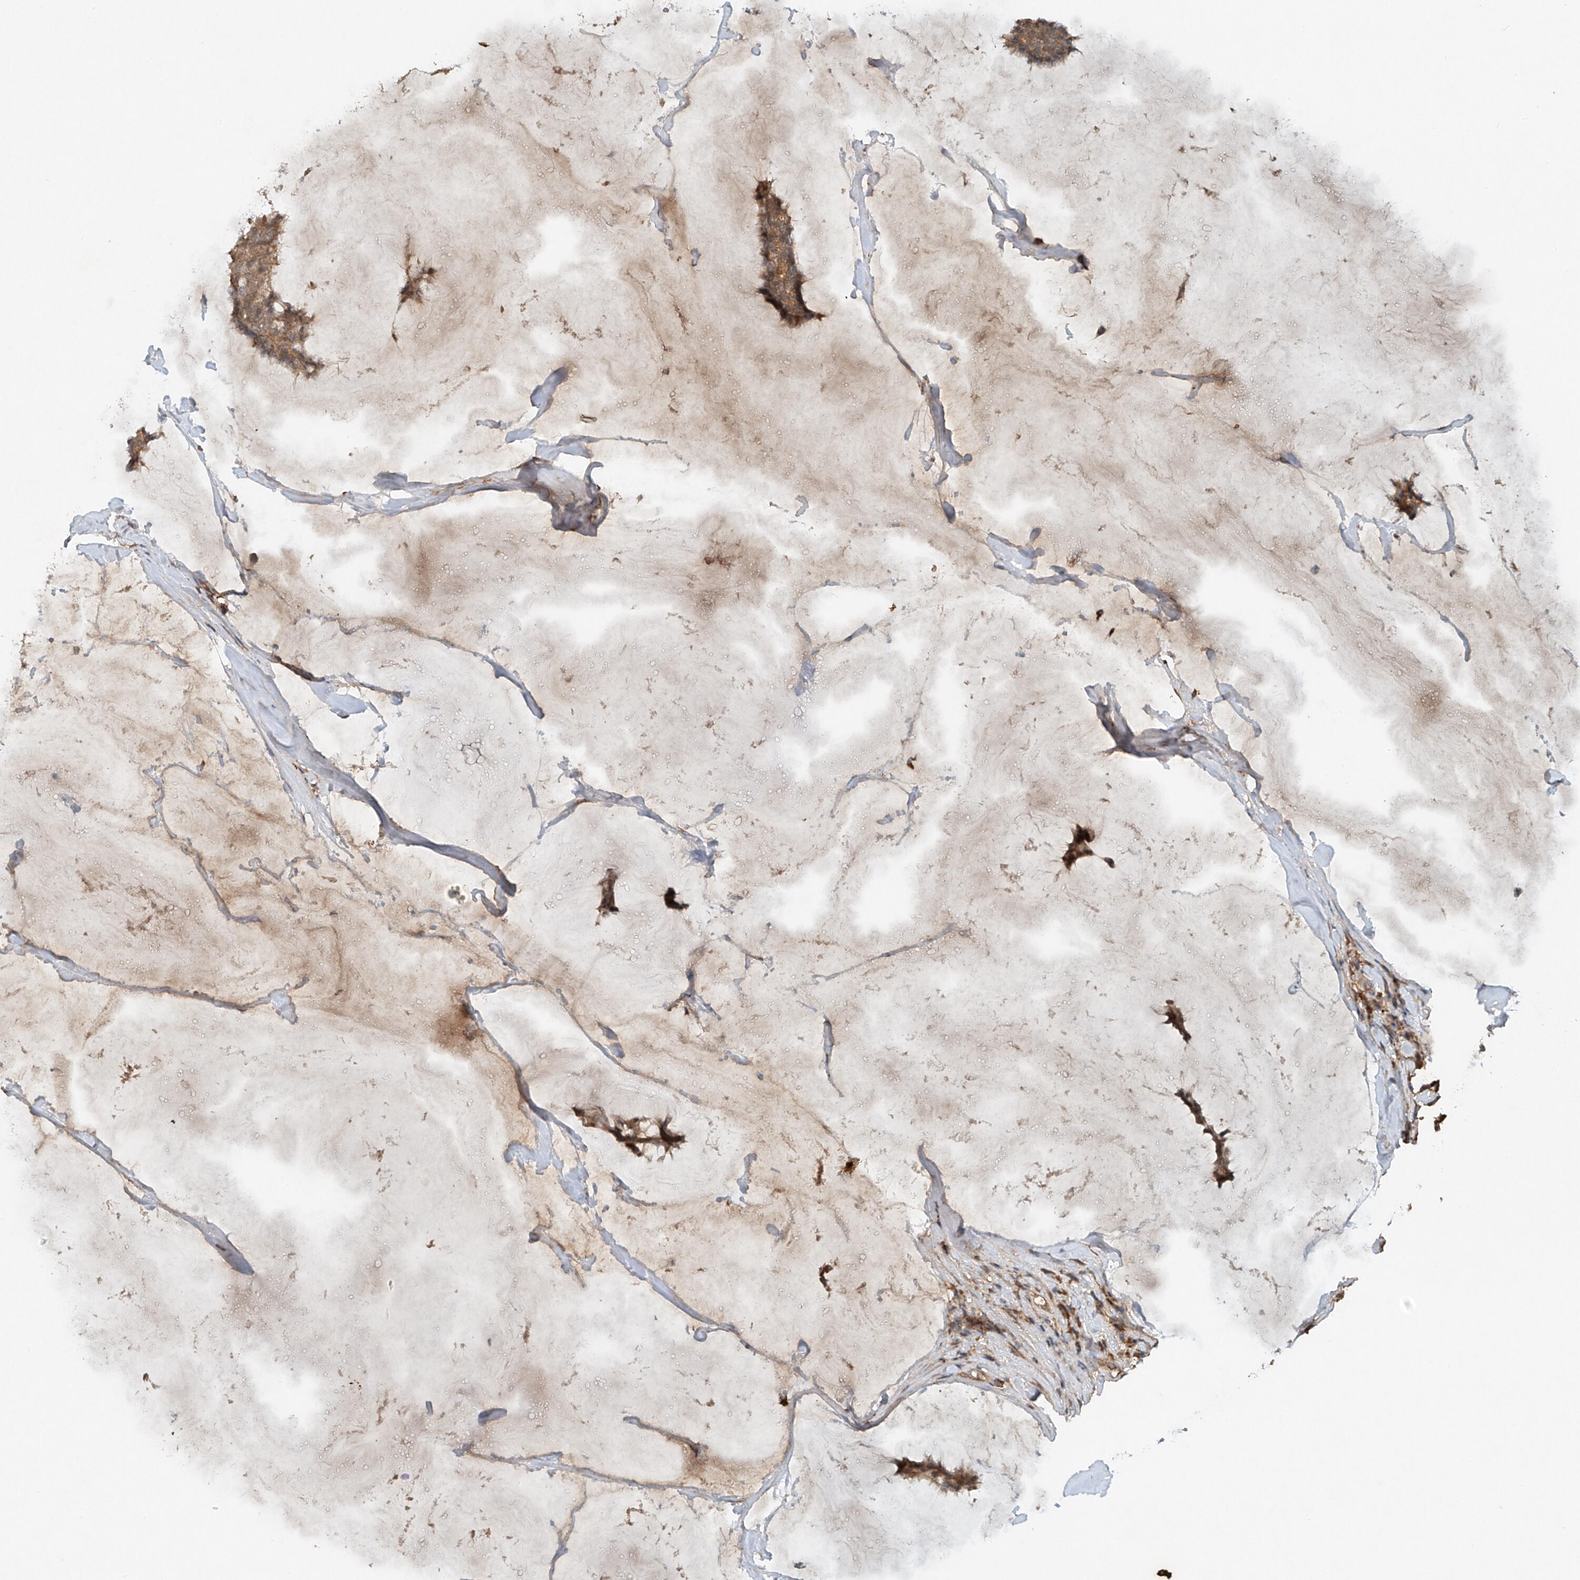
{"staining": {"intensity": "moderate", "quantity": ">75%", "location": "cytoplasmic/membranous"}, "tissue": "breast cancer", "cell_type": "Tumor cells", "image_type": "cancer", "snomed": [{"axis": "morphology", "description": "Duct carcinoma"}, {"axis": "topography", "description": "Breast"}], "caption": "Tumor cells exhibit moderate cytoplasmic/membranous expression in approximately >75% of cells in invasive ductal carcinoma (breast). Immunohistochemistry (ihc) stains the protein in brown and the nuclei are stained blue.", "gene": "IER5", "patient": {"sex": "female", "age": 93}}